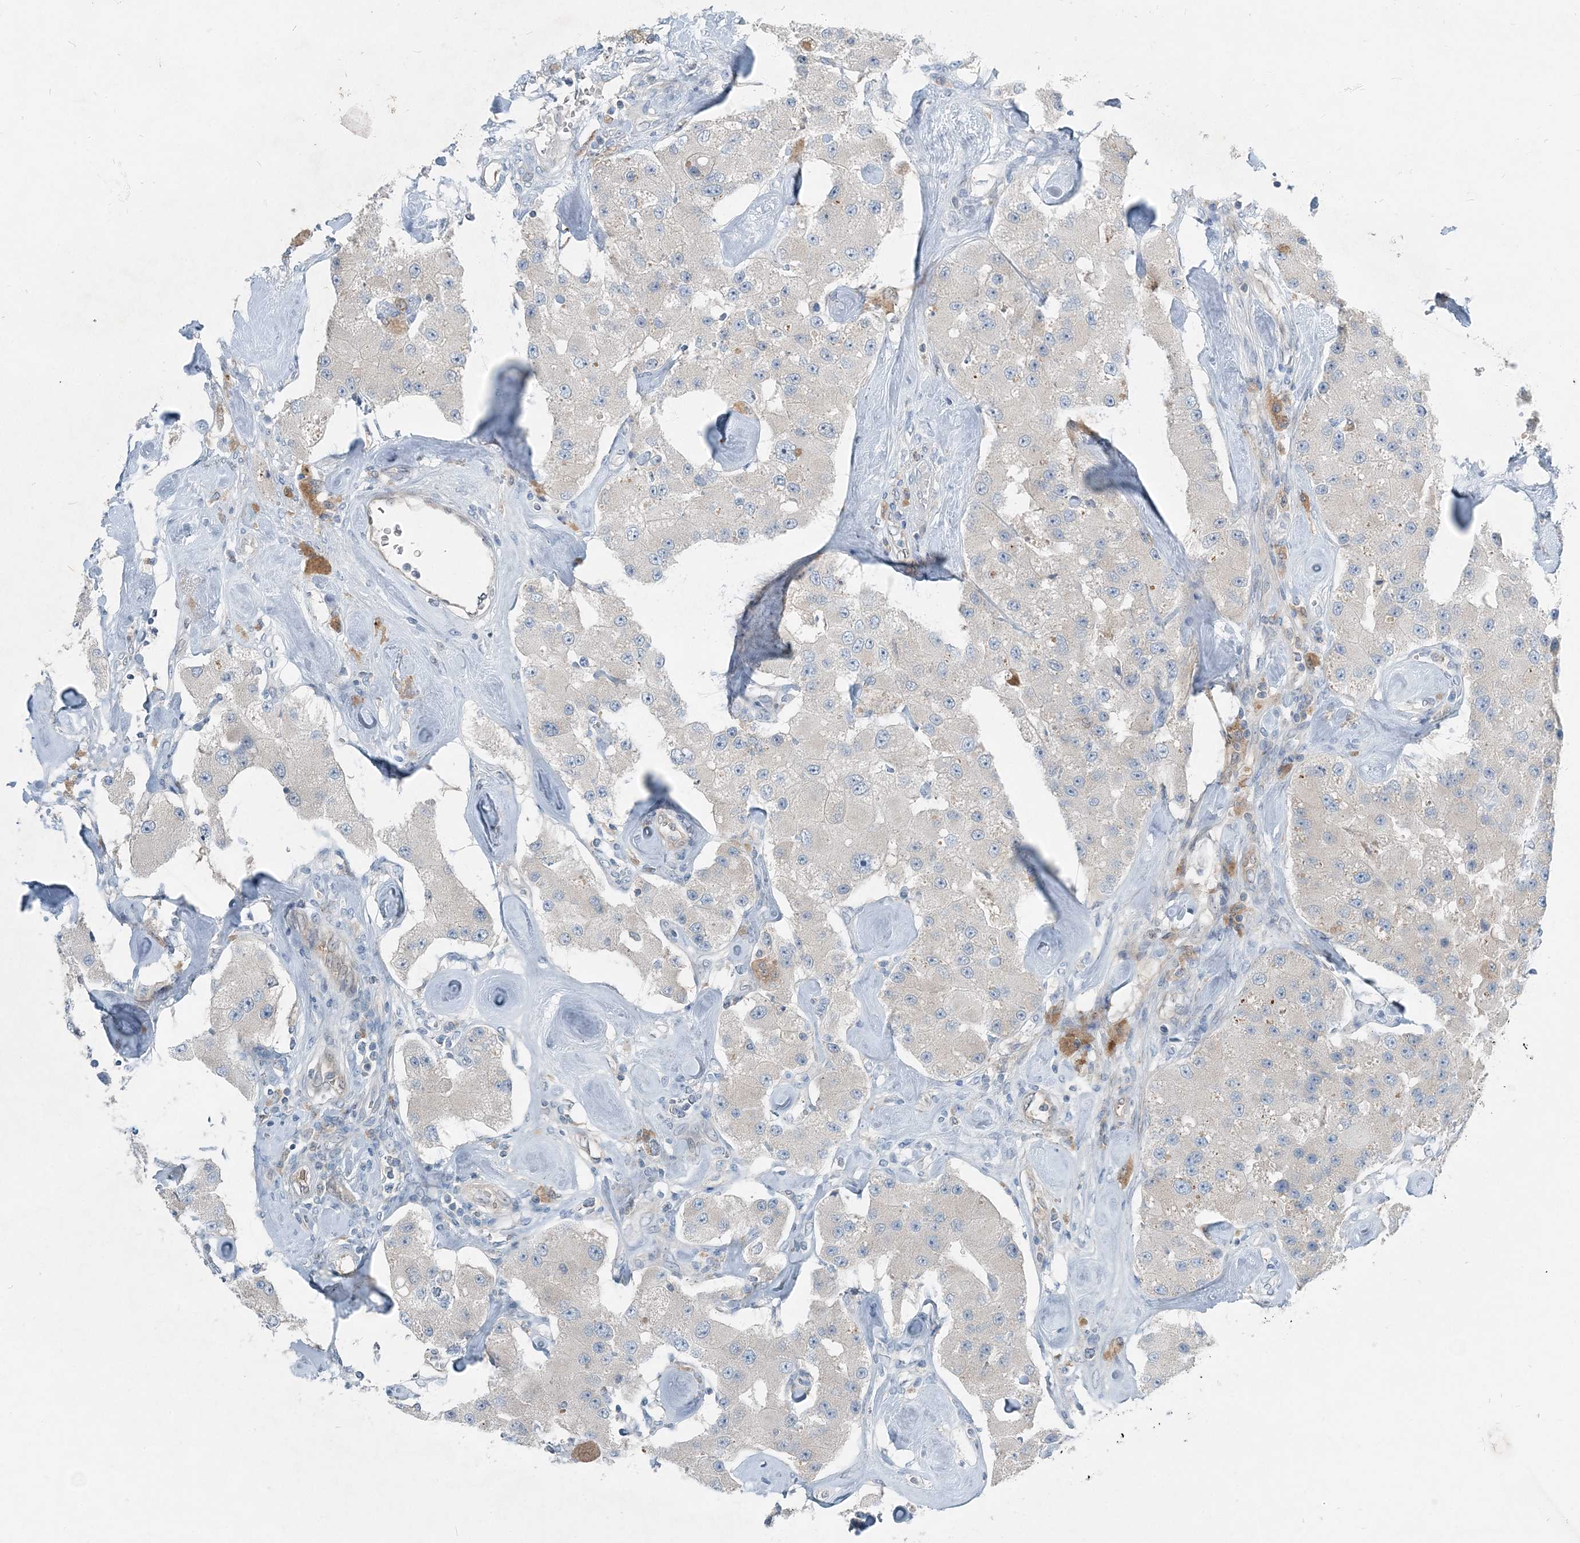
{"staining": {"intensity": "negative", "quantity": "none", "location": "none"}, "tissue": "carcinoid", "cell_type": "Tumor cells", "image_type": "cancer", "snomed": [{"axis": "morphology", "description": "Carcinoid, malignant, NOS"}, {"axis": "topography", "description": "Pancreas"}], "caption": "Carcinoid was stained to show a protein in brown. There is no significant expression in tumor cells. (IHC, brightfield microscopy, high magnification).", "gene": "ARMH1", "patient": {"sex": "male", "age": 41}}